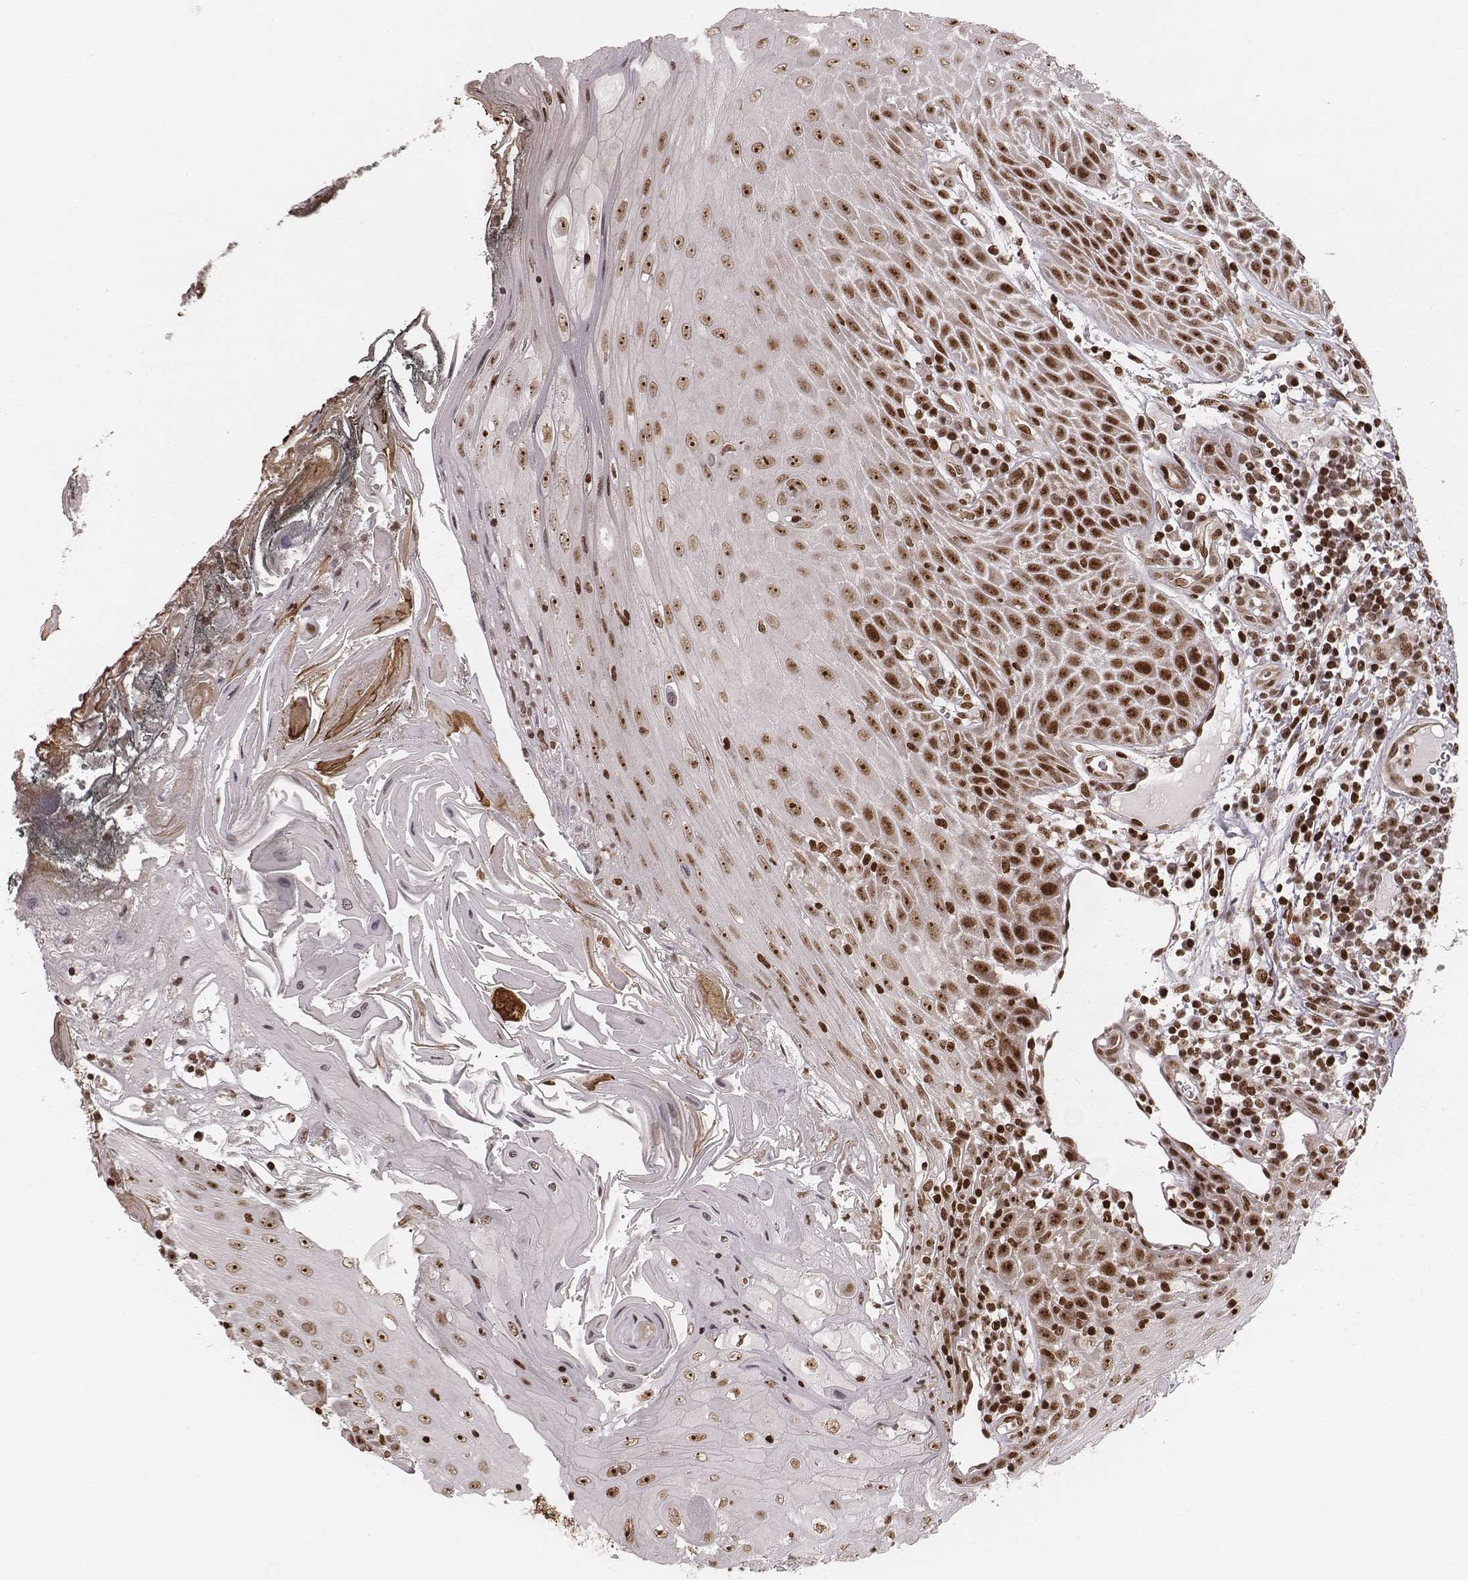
{"staining": {"intensity": "moderate", "quantity": ">75%", "location": "nuclear"}, "tissue": "head and neck cancer", "cell_type": "Tumor cells", "image_type": "cancer", "snomed": [{"axis": "morphology", "description": "Squamous cell carcinoma, NOS"}, {"axis": "topography", "description": "Head-Neck"}], "caption": "This photomicrograph exhibits IHC staining of squamous cell carcinoma (head and neck), with medium moderate nuclear staining in about >75% of tumor cells.", "gene": "VRK3", "patient": {"sex": "male", "age": 52}}